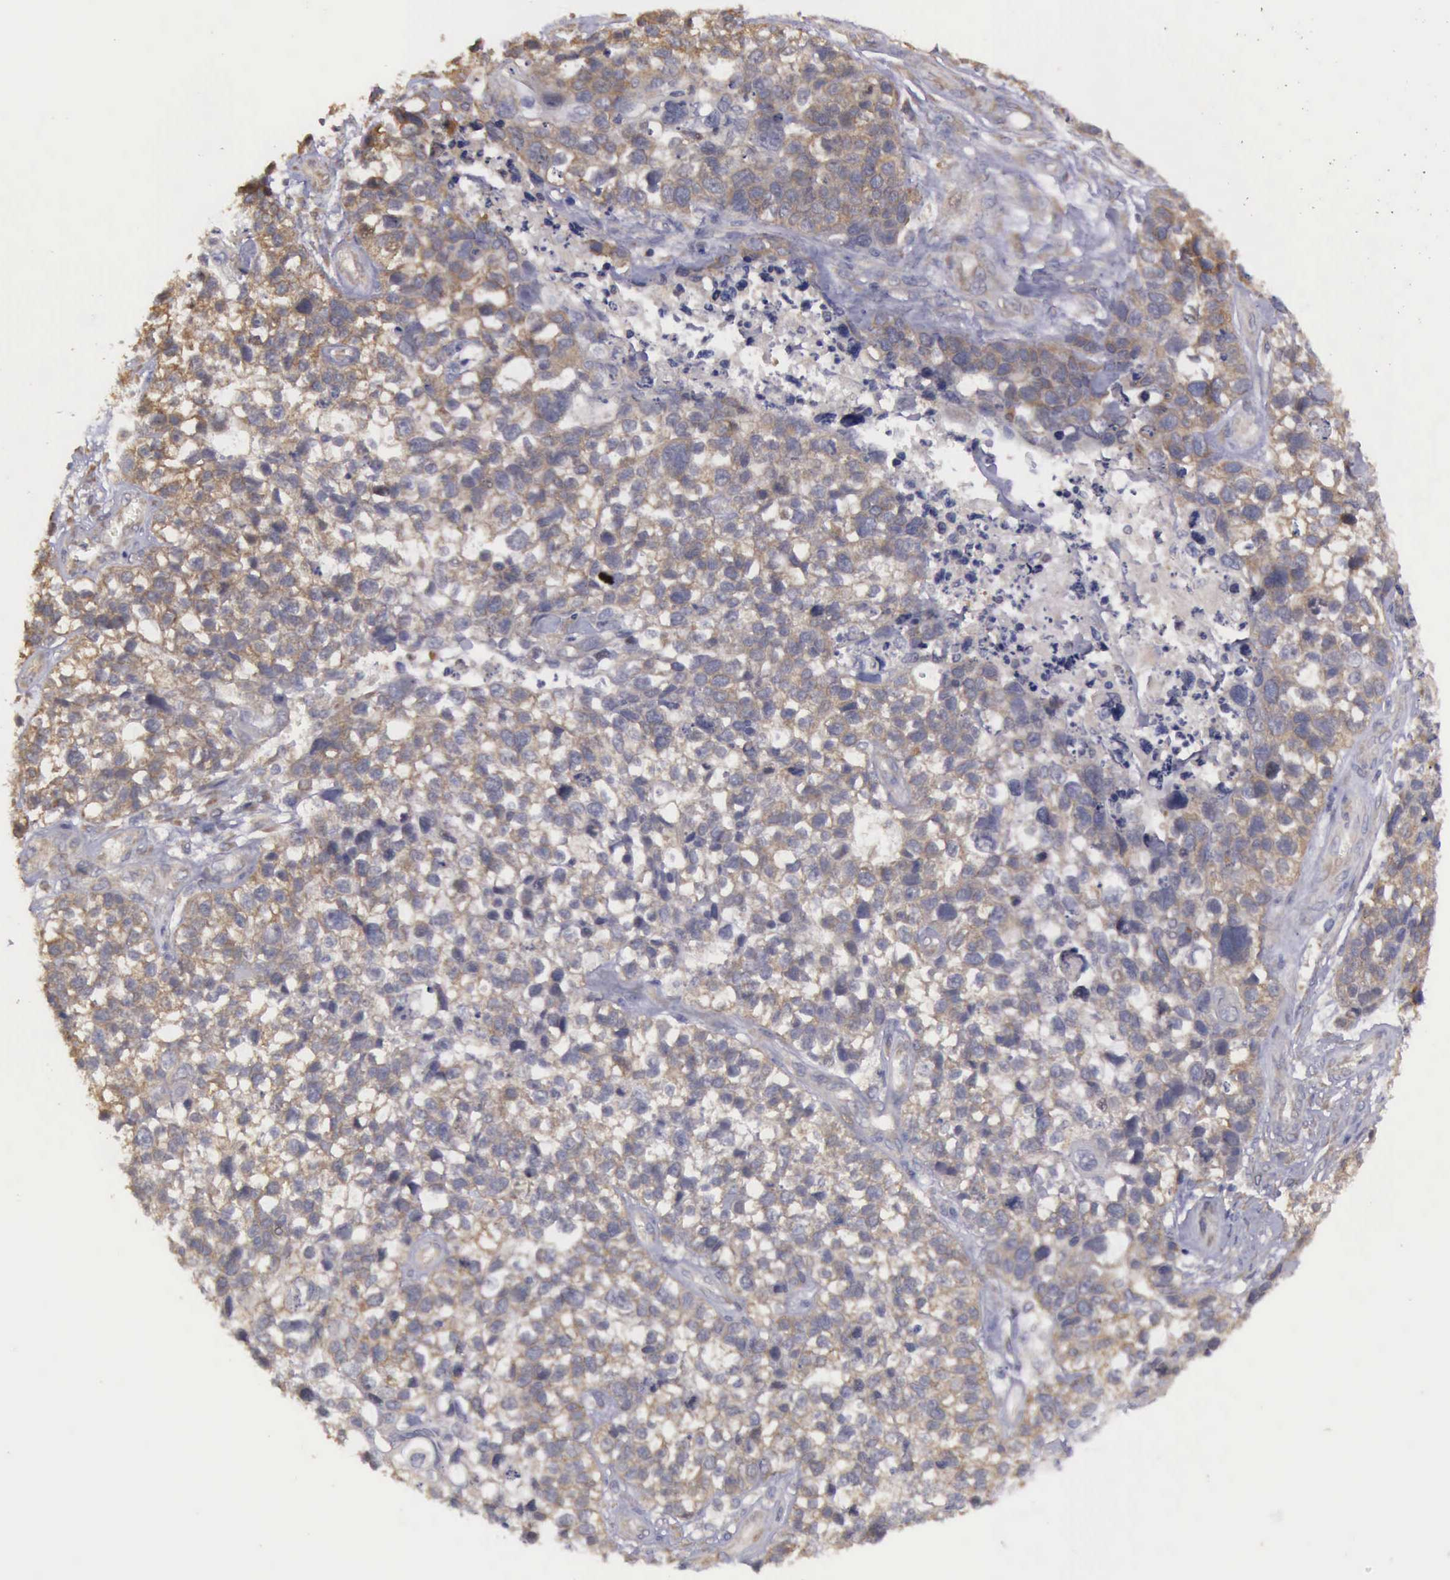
{"staining": {"intensity": "weak", "quantity": "25%-75%", "location": "cytoplasmic/membranous"}, "tissue": "lung cancer", "cell_type": "Tumor cells", "image_type": "cancer", "snomed": [{"axis": "morphology", "description": "Squamous cell carcinoma, NOS"}, {"axis": "topography", "description": "Lymph node"}, {"axis": "topography", "description": "Lung"}], "caption": "Immunohistochemistry of lung squamous cell carcinoma reveals low levels of weak cytoplasmic/membranous staining in about 25%-75% of tumor cells. The staining is performed using DAB (3,3'-diaminobenzidine) brown chromogen to label protein expression. The nuclei are counter-stained blue using hematoxylin.", "gene": "EIF5", "patient": {"sex": "male", "age": 74}}